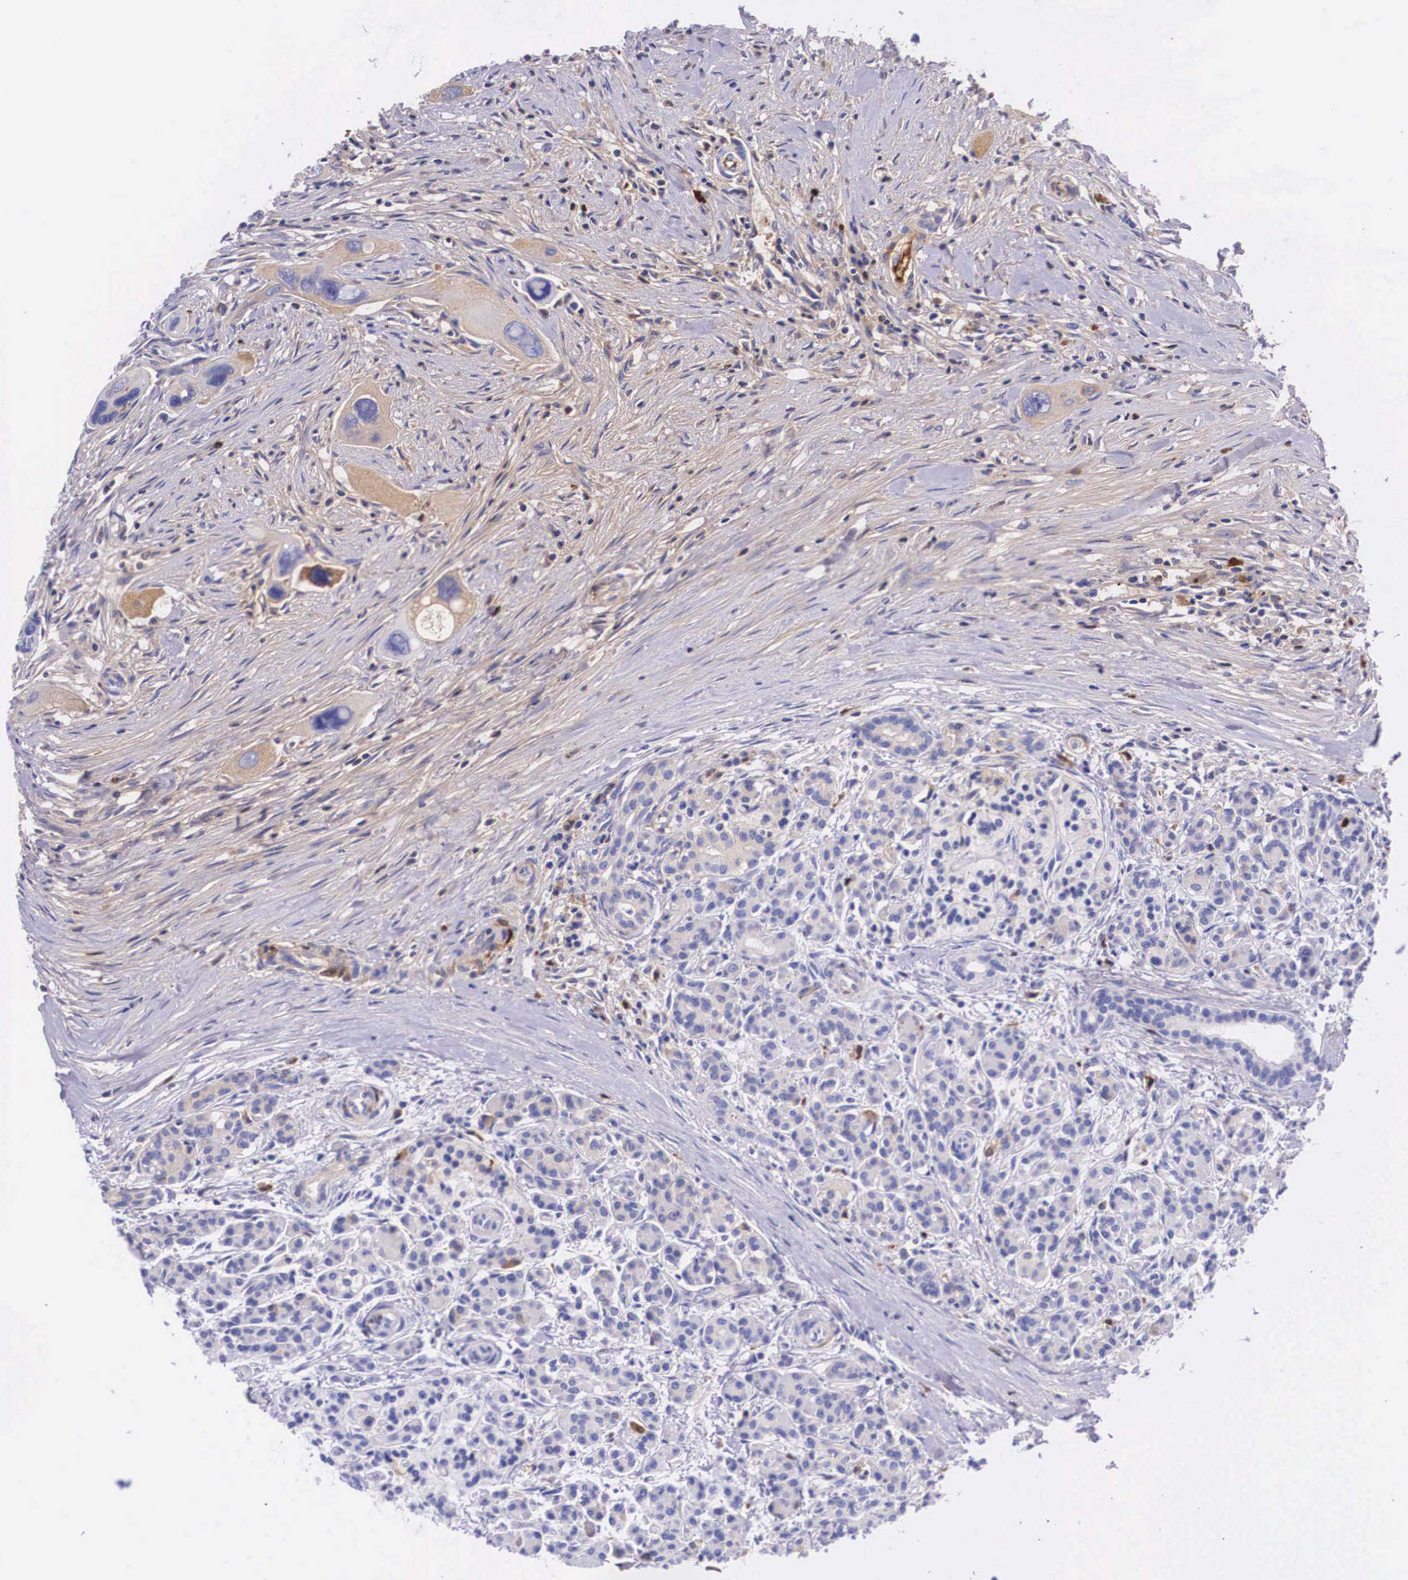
{"staining": {"intensity": "weak", "quantity": "<25%", "location": "cytoplasmic/membranous"}, "tissue": "pancreas", "cell_type": "Exocrine glandular cells", "image_type": "normal", "snomed": [{"axis": "morphology", "description": "Normal tissue, NOS"}, {"axis": "topography", "description": "Pancreas"}], "caption": "Immunohistochemistry (IHC) image of benign pancreas stained for a protein (brown), which reveals no staining in exocrine glandular cells.", "gene": "PLG", "patient": {"sex": "male", "age": 73}}